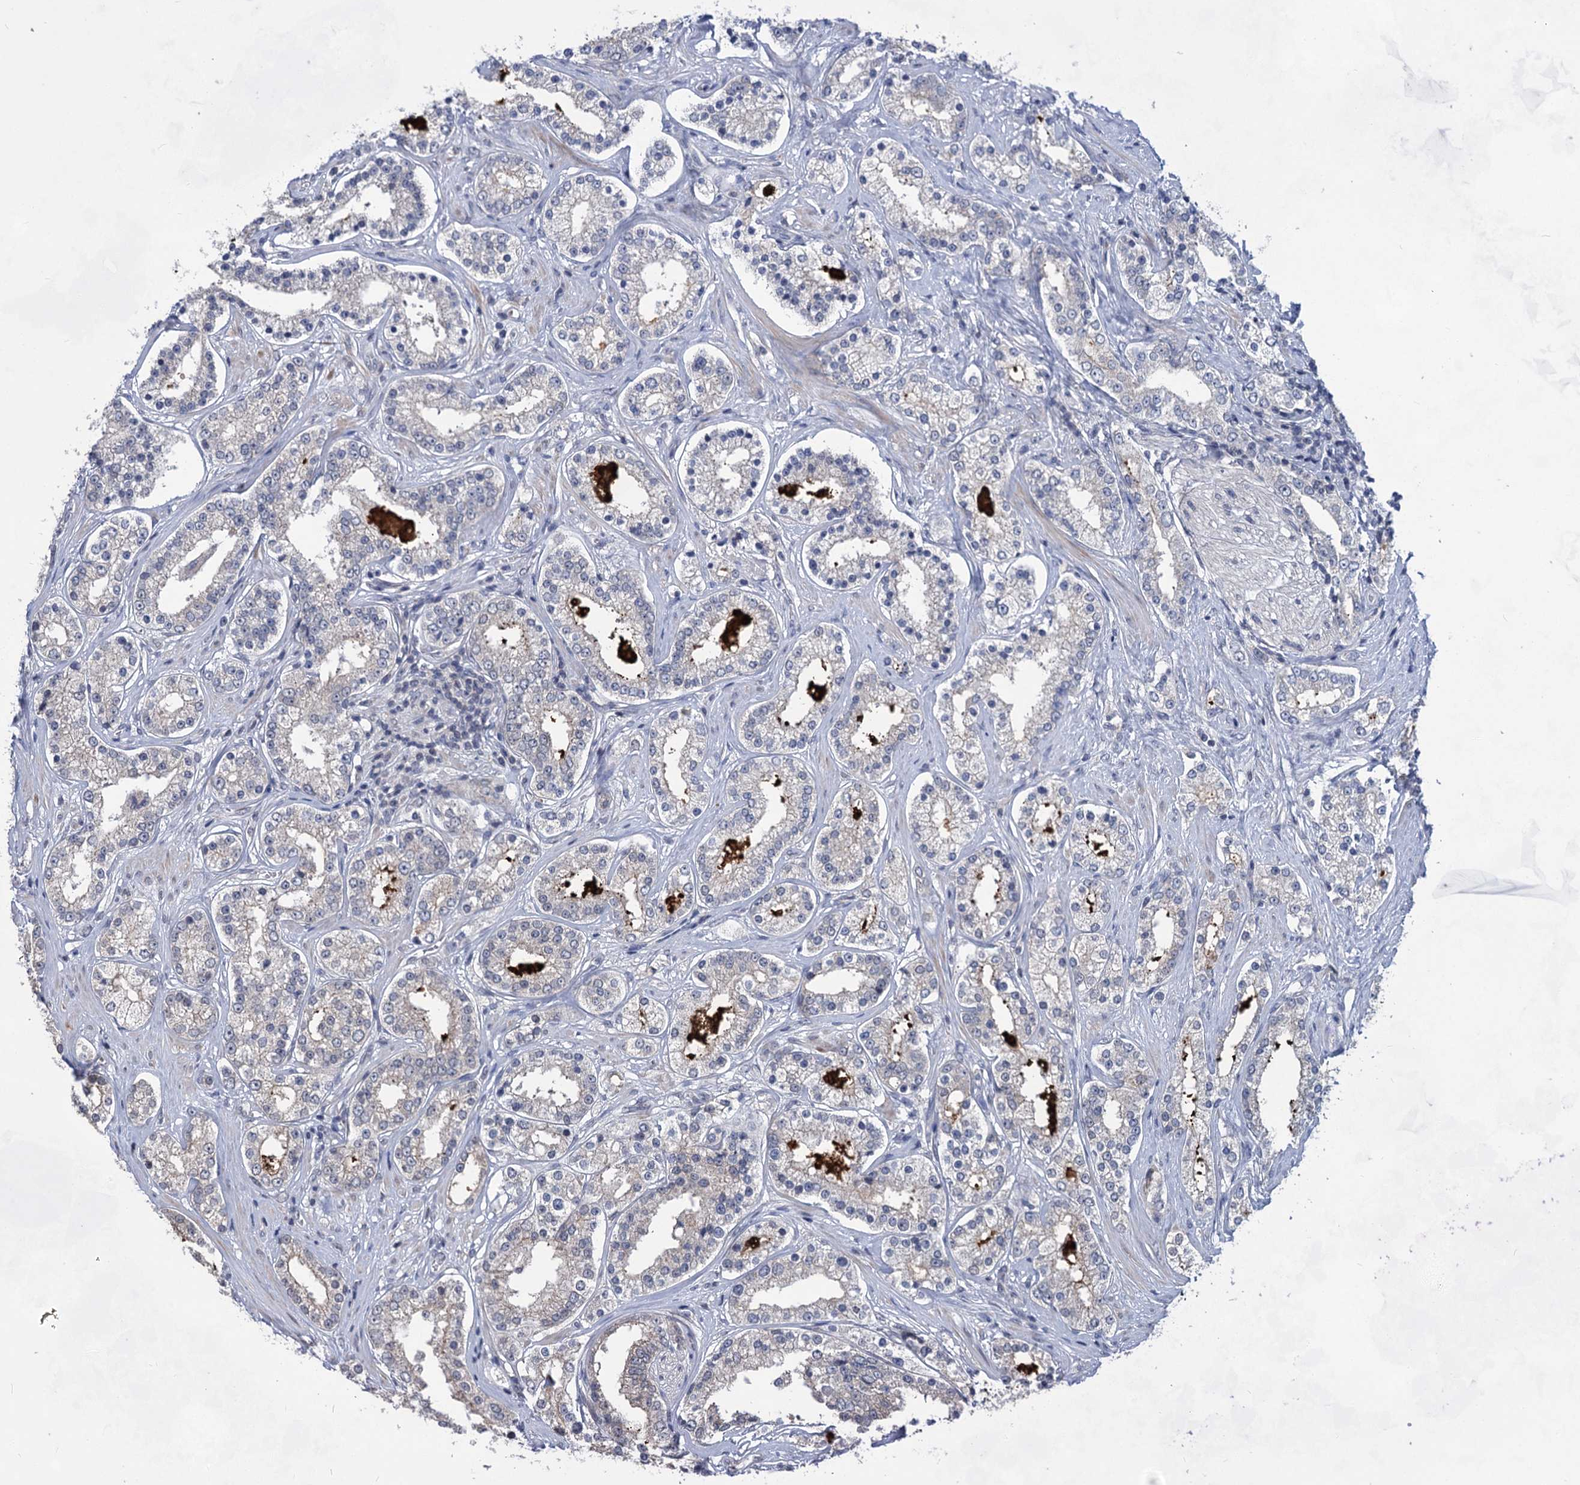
{"staining": {"intensity": "negative", "quantity": "none", "location": "none"}, "tissue": "prostate cancer", "cell_type": "Tumor cells", "image_type": "cancer", "snomed": [{"axis": "morphology", "description": "Normal tissue, NOS"}, {"axis": "morphology", "description": "Adenocarcinoma, High grade"}, {"axis": "topography", "description": "Prostate"}], "caption": "The photomicrograph reveals no significant staining in tumor cells of prostate cancer (adenocarcinoma (high-grade)). Brightfield microscopy of IHC stained with DAB (brown) and hematoxylin (blue), captured at high magnification.", "gene": "TTC17", "patient": {"sex": "male", "age": 83}}